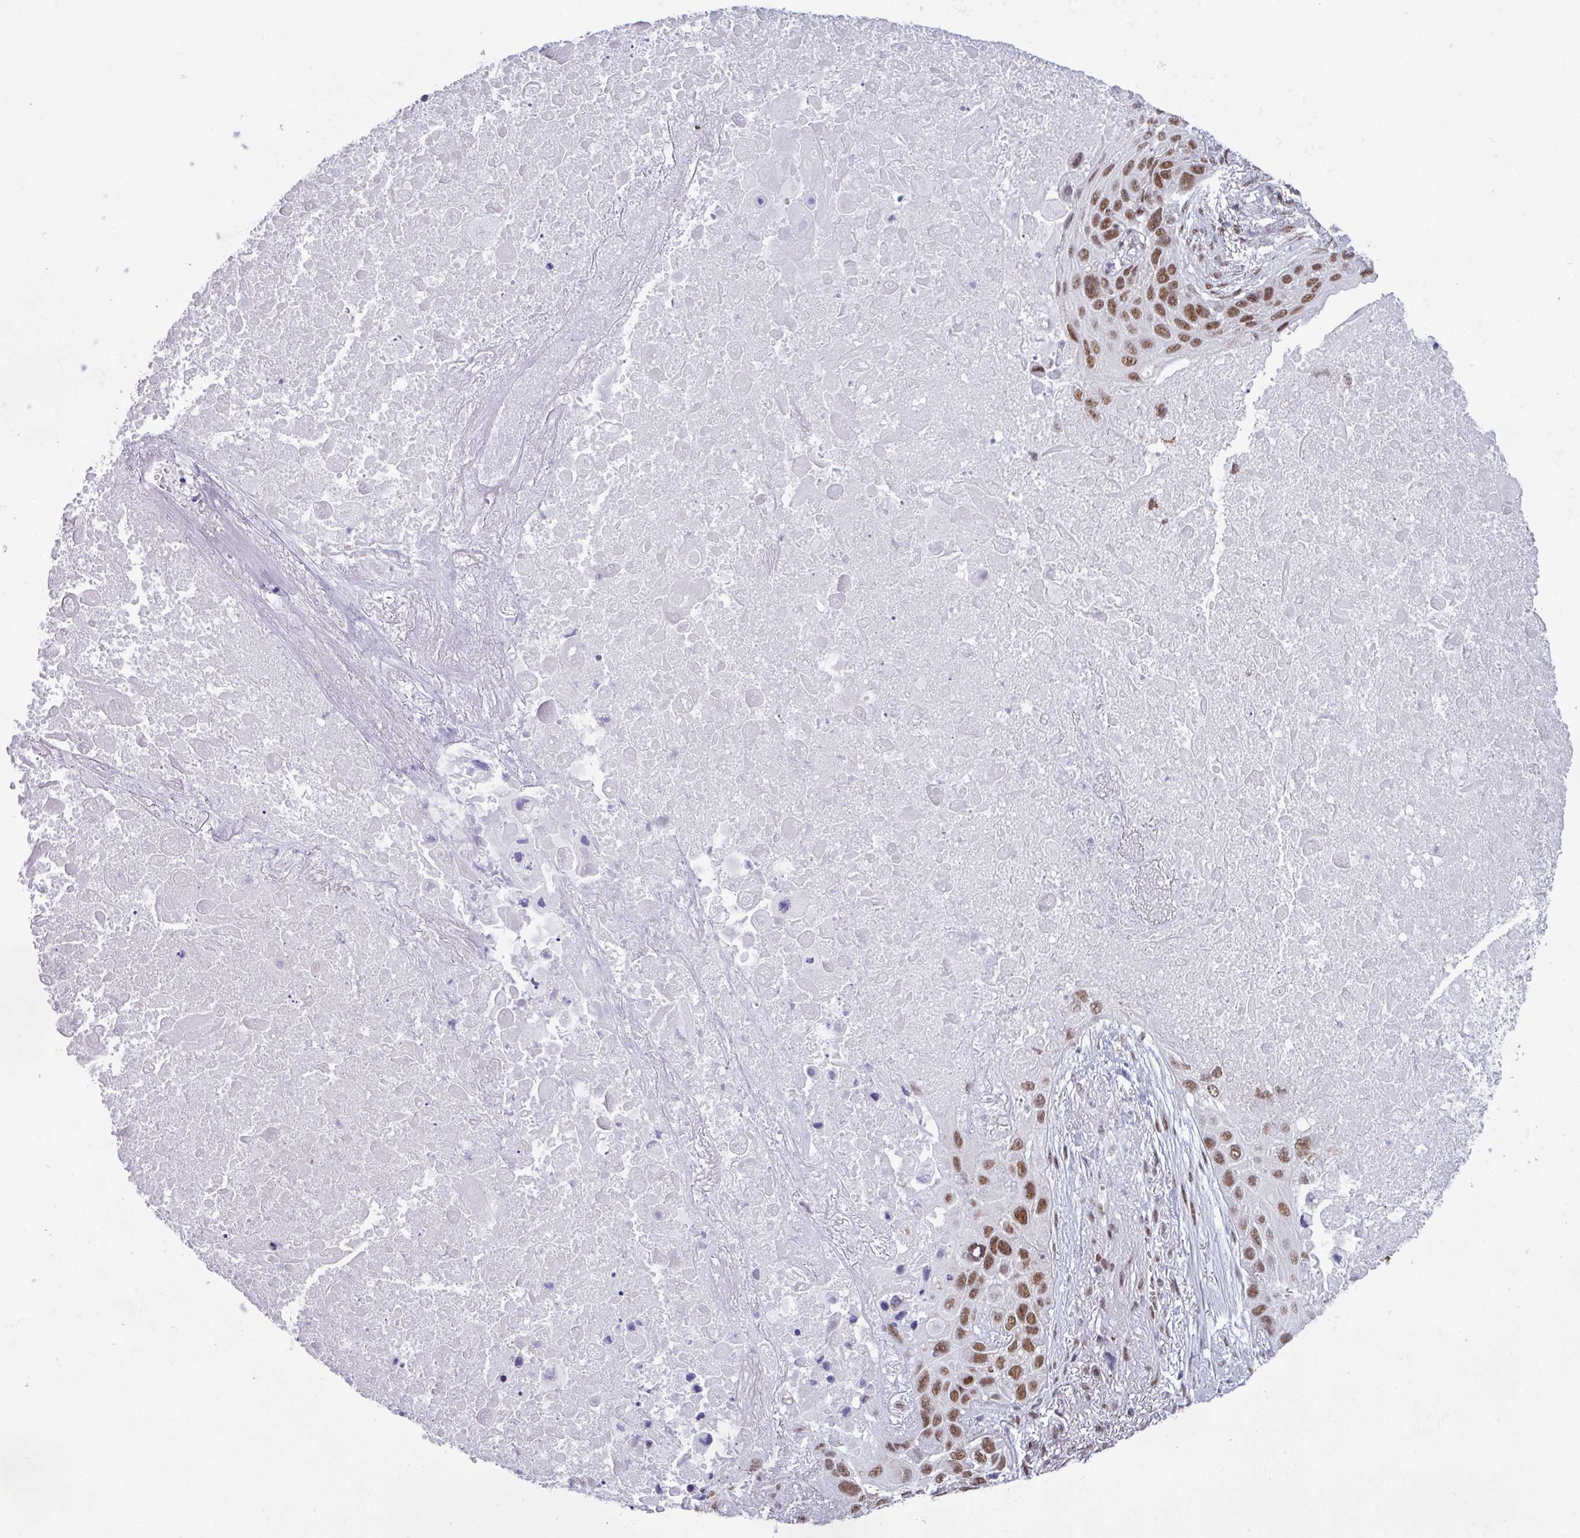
{"staining": {"intensity": "moderate", "quantity": ">75%", "location": "nuclear"}, "tissue": "lung cancer", "cell_type": "Tumor cells", "image_type": "cancer", "snomed": [{"axis": "morphology", "description": "Squamous cell carcinoma, NOS"}, {"axis": "topography", "description": "Lung"}], "caption": "Immunohistochemistry of lung squamous cell carcinoma reveals medium levels of moderate nuclear expression in about >75% of tumor cells. The staining was performed using DAB to visualize the protein expression in brown, while the nuclei were stained in blue with hematoxylin (Magnification: 20x).", "gene": "PUF60", "patient": {"sex": "male", "age": 66}}